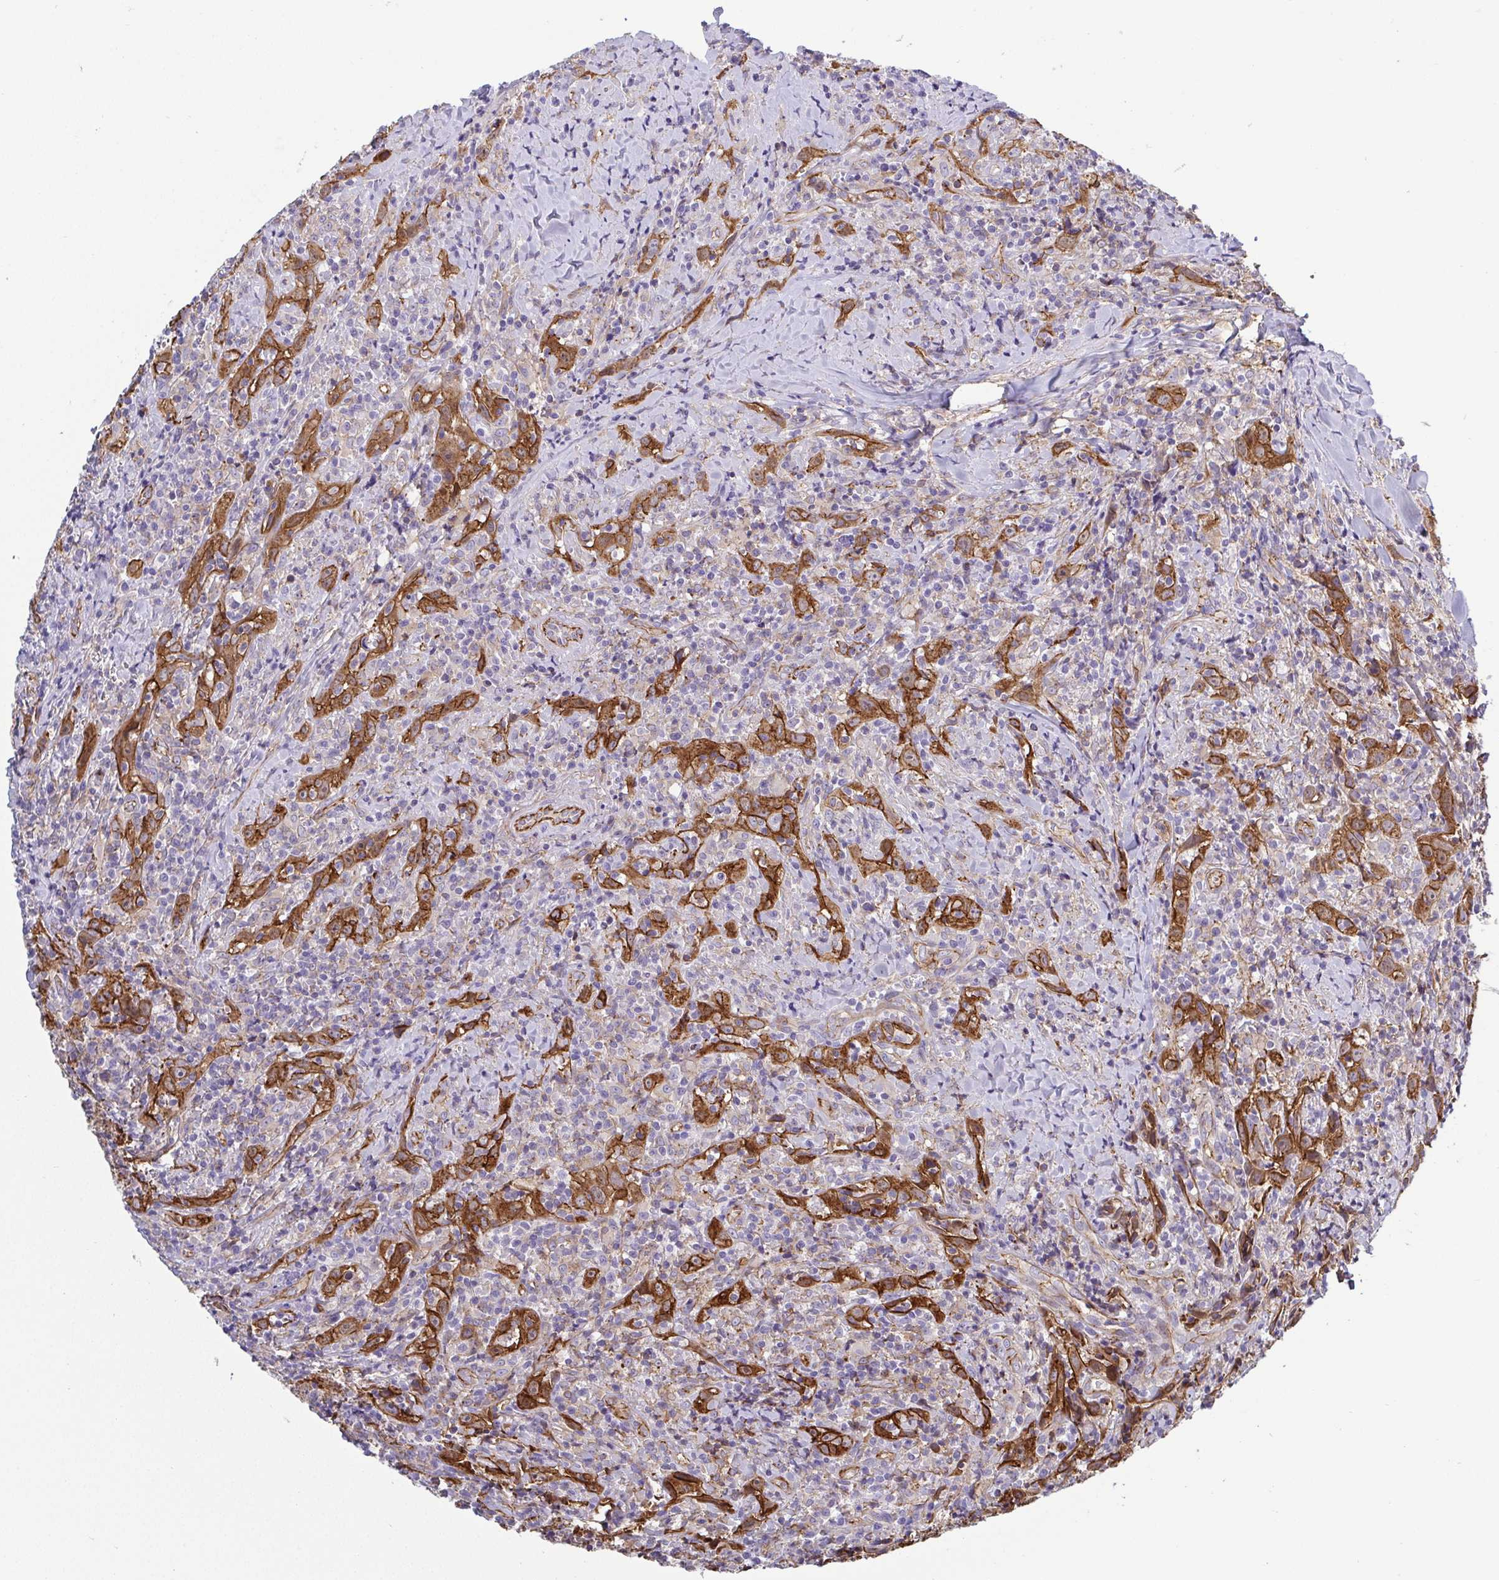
{"staining": {"intensity": "strong", "quantity": ">75%", "location": "cytoplasmic/membranous"}, "tissue": "head and neck cancer", "cell_type": "Tumor cells", "image_type": "cancer", "snomed": [{"axis": "morphology", "description": "Squamous cell carcinoma, NOS"}, {"axis": "topography", "description": "Head-Neck"}], "caption": "Immunohistochemistry (IHC) (DAB) staining of head and neck squamous cell carcinoma reveals strong cytoplasmic/membranous protein expression in approximately >75% of tumor cells. The protein is stained brown, and the nuclei are stained in blue (DAB IHC with brightfield microscopy, high magnification).", "gene": "LIMA1", "patient": {"sex": "female", "age": 95}}